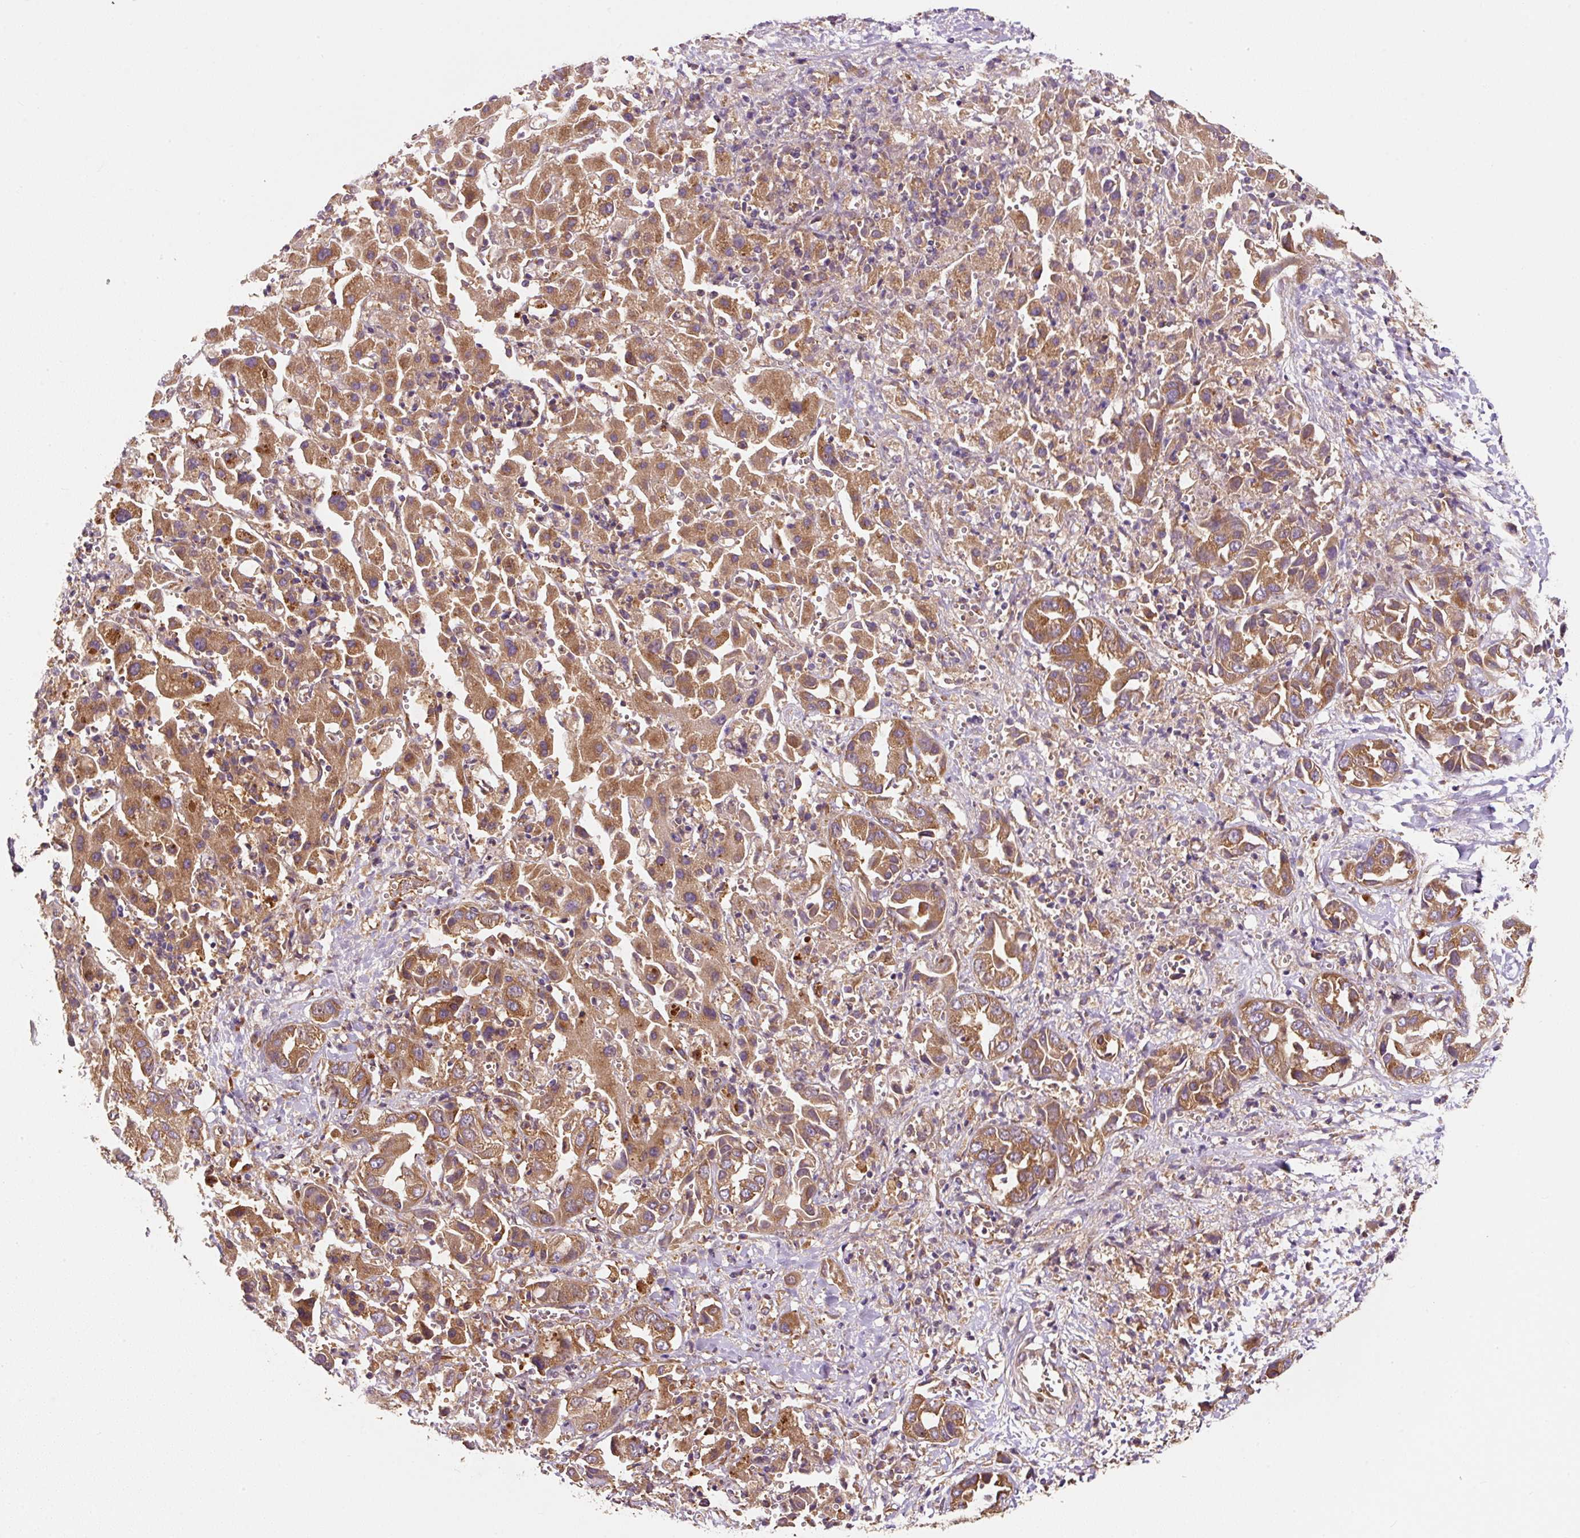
{"staining": {"intensity": "moderate", "quantity": ">75%", "location": "cytoplasmic/membranous"}, "tissue": "liver cancer", "cell_type": "Tumor cells", "image_type": "cancer", "snomed": [{"axis": "morphology", "description": "Cholangiocarcinoma"}, {"axis": "topography", "description": "Liver"}], "caption": "Protein staining by immunohistochemistry exhibits moderate cytoplasmic/membranous staining in approximately >75% of tumor cells in cholangiocarcinoma (liver).", "gene": "EIF2S2", "patient": {"sex": "female", "age": 52}}